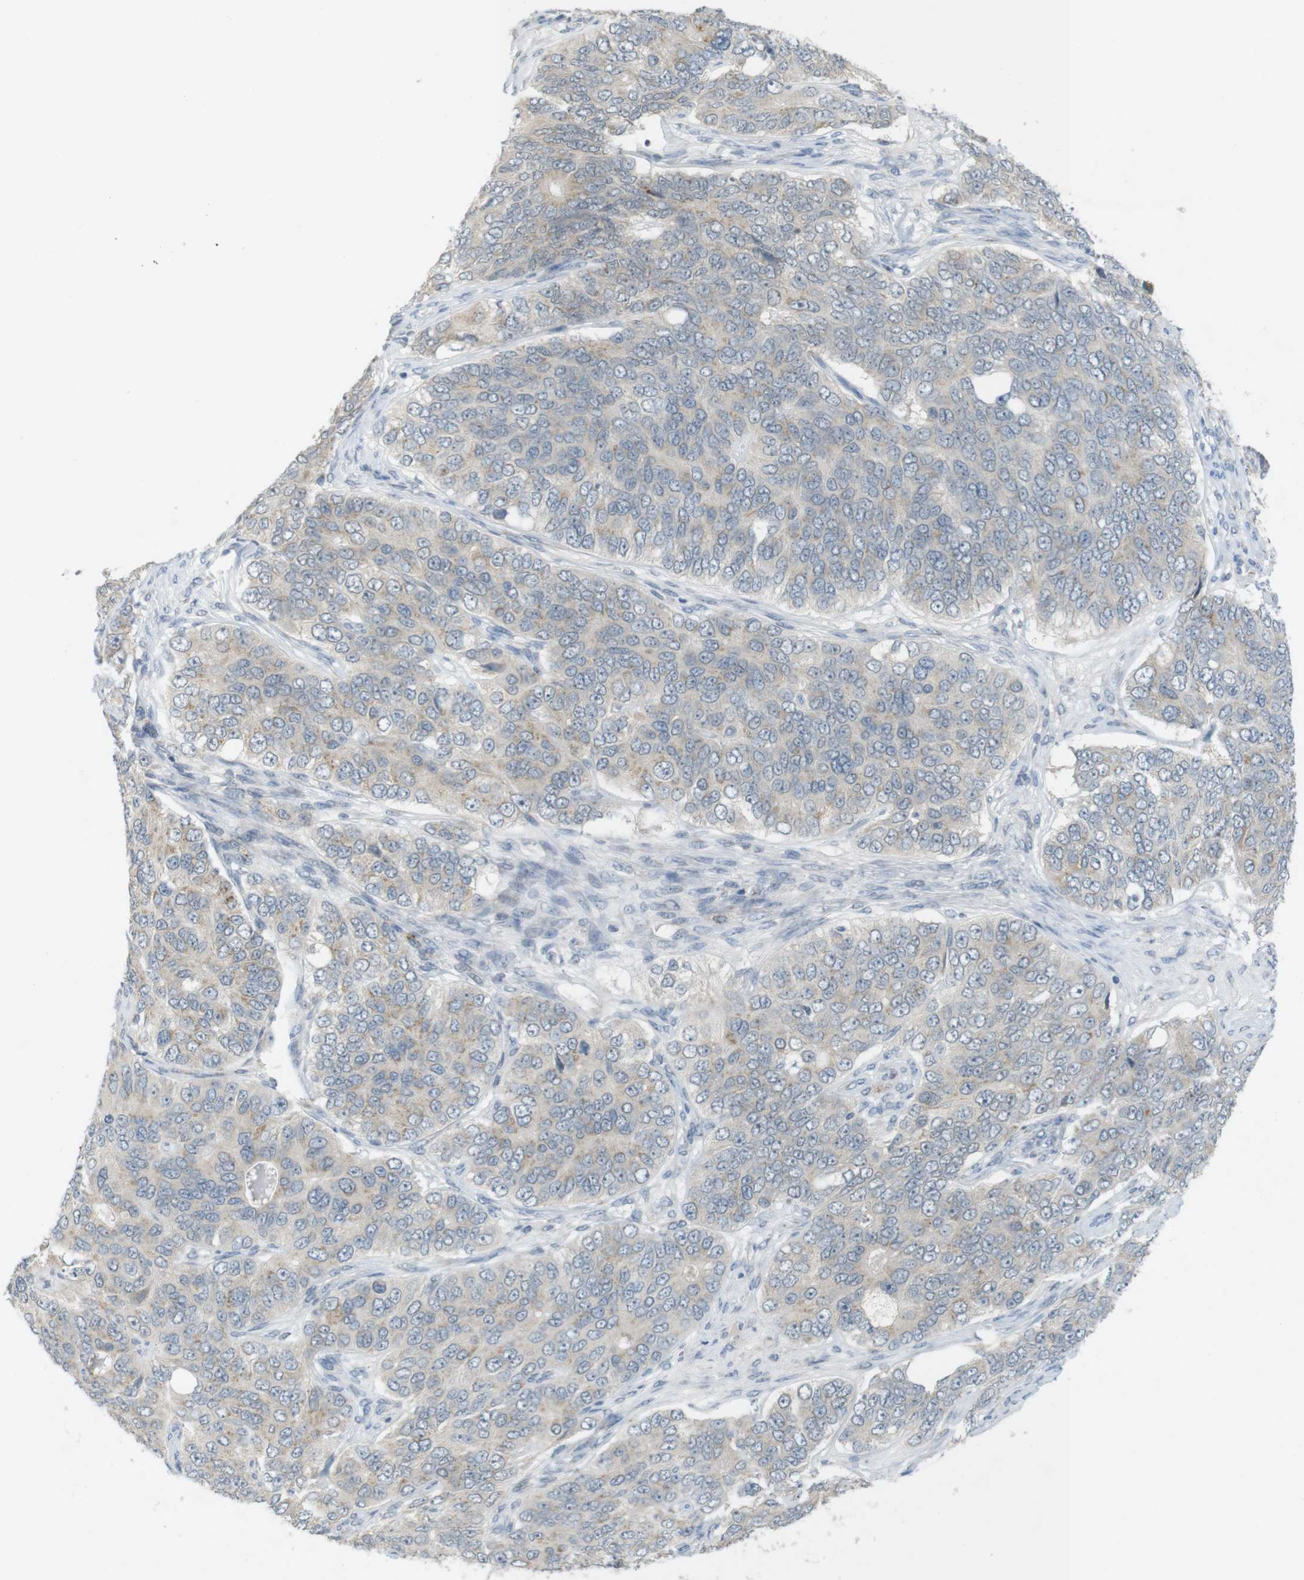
{"staining": {"intensity": "weak", "quantity": "<25%", "location": "cytoplasmic/membranous"}, "tissue": "ovarian cancer", "cell_type": "Tumor cells", "image_type": "cancer", "snomed": [{"axis": "morphology", "description": "Carcinoma, endometroid"}, {"axis": "topography", "description": "Ovary"}], "caption": "The photomicrograph exhibits no significant expression in tumor cells of ovarian cancer.", "gene": "YIPF3", "patient": {"sex": "female", "age": 51}}